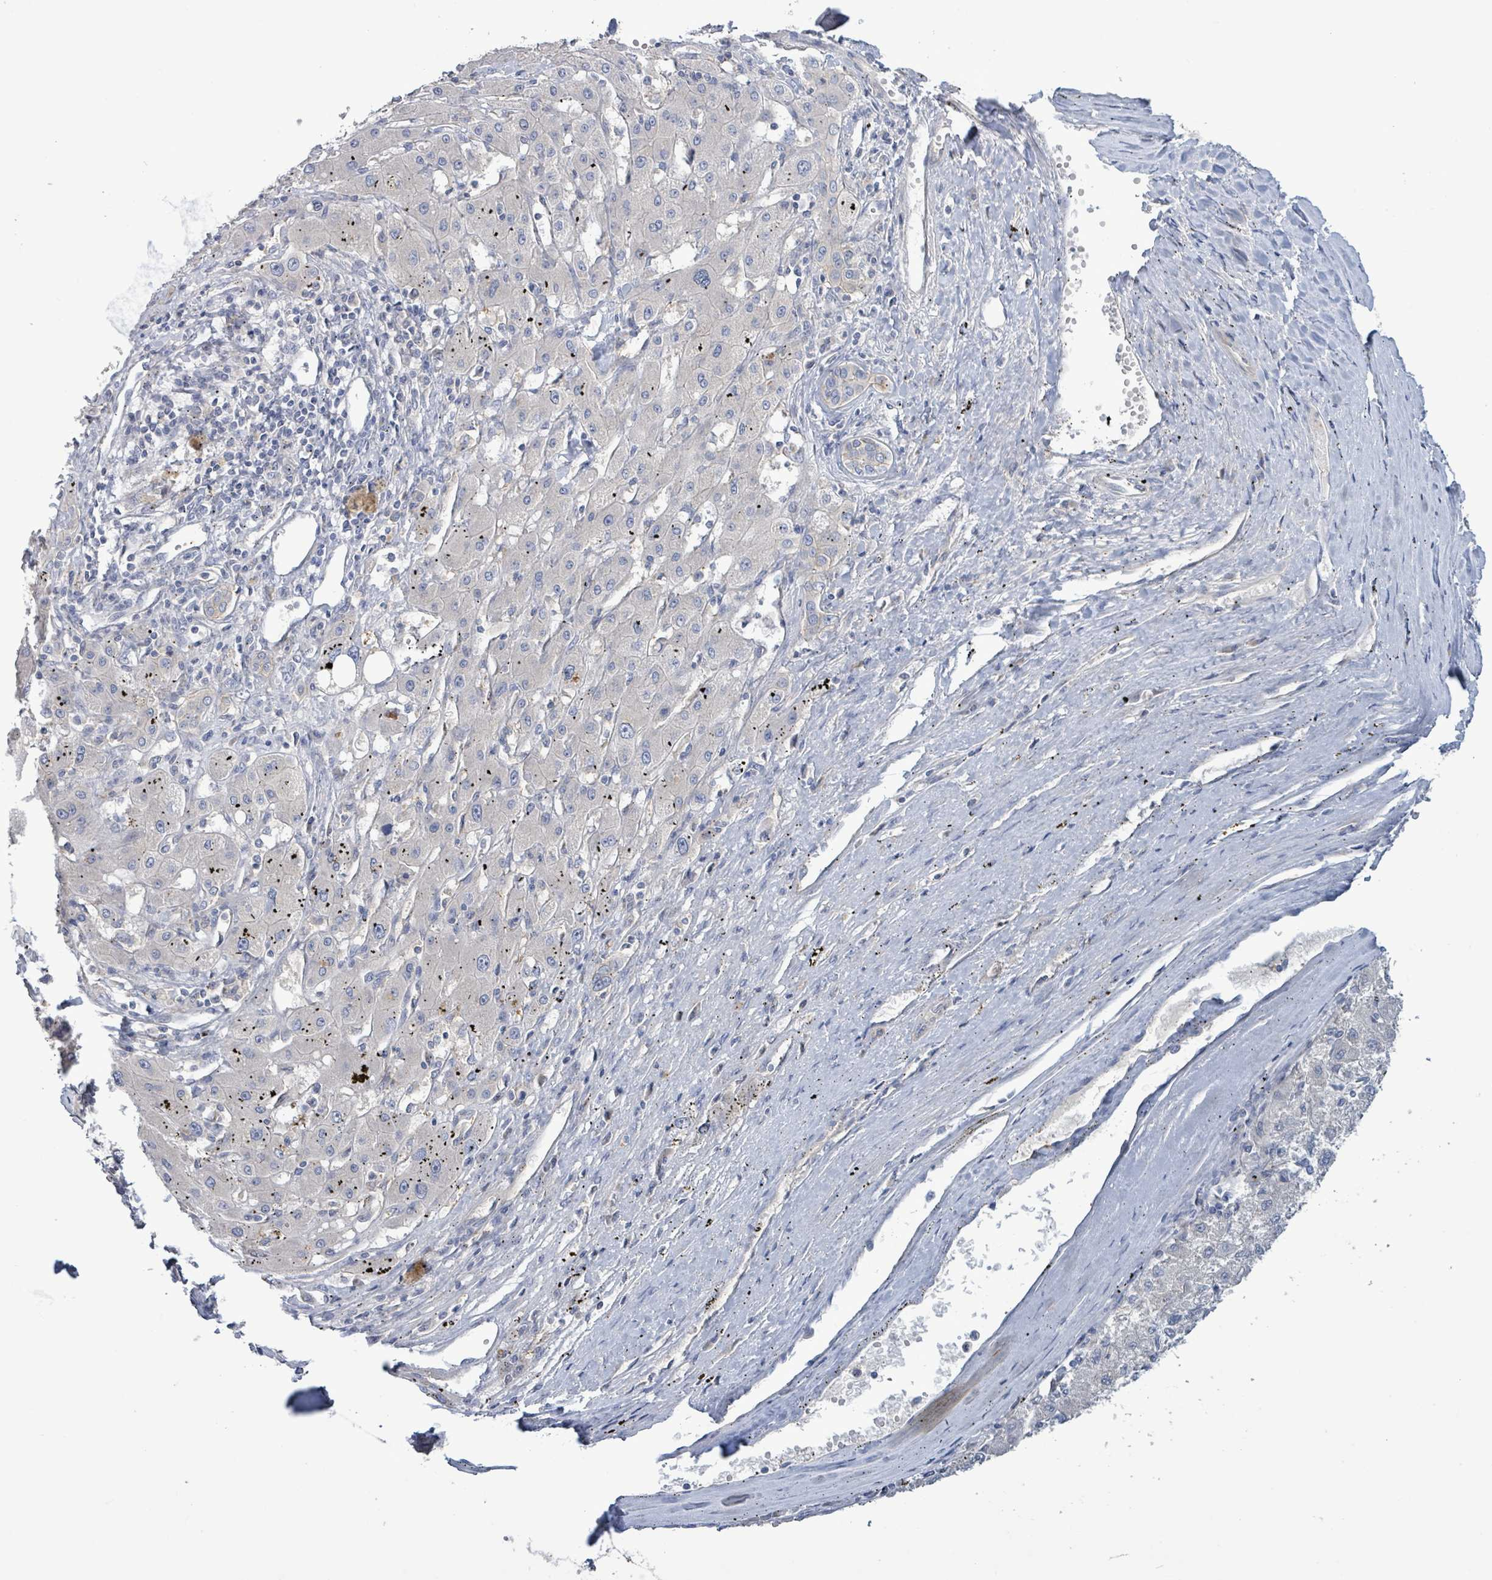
{"staining": {"intensity": "negative", "quantity": "none", "location": "none"}, "tissue": "liver cancer", "cell_type": "Tumor cells", "image_type": "cancer", "snomed": [{"axis": "morphology", "description": "Carcinoma, Hepatocellular, NOS"}, {"axis": "topography", "description": "Liver"}], "caption": "Liver cancer (hepatocellular carcinoma) was stained to show a protein in brown. There is no significant staining in tumor cells.", "gene": "KRAS", "patient": {"sex": "male", "age": 72}}